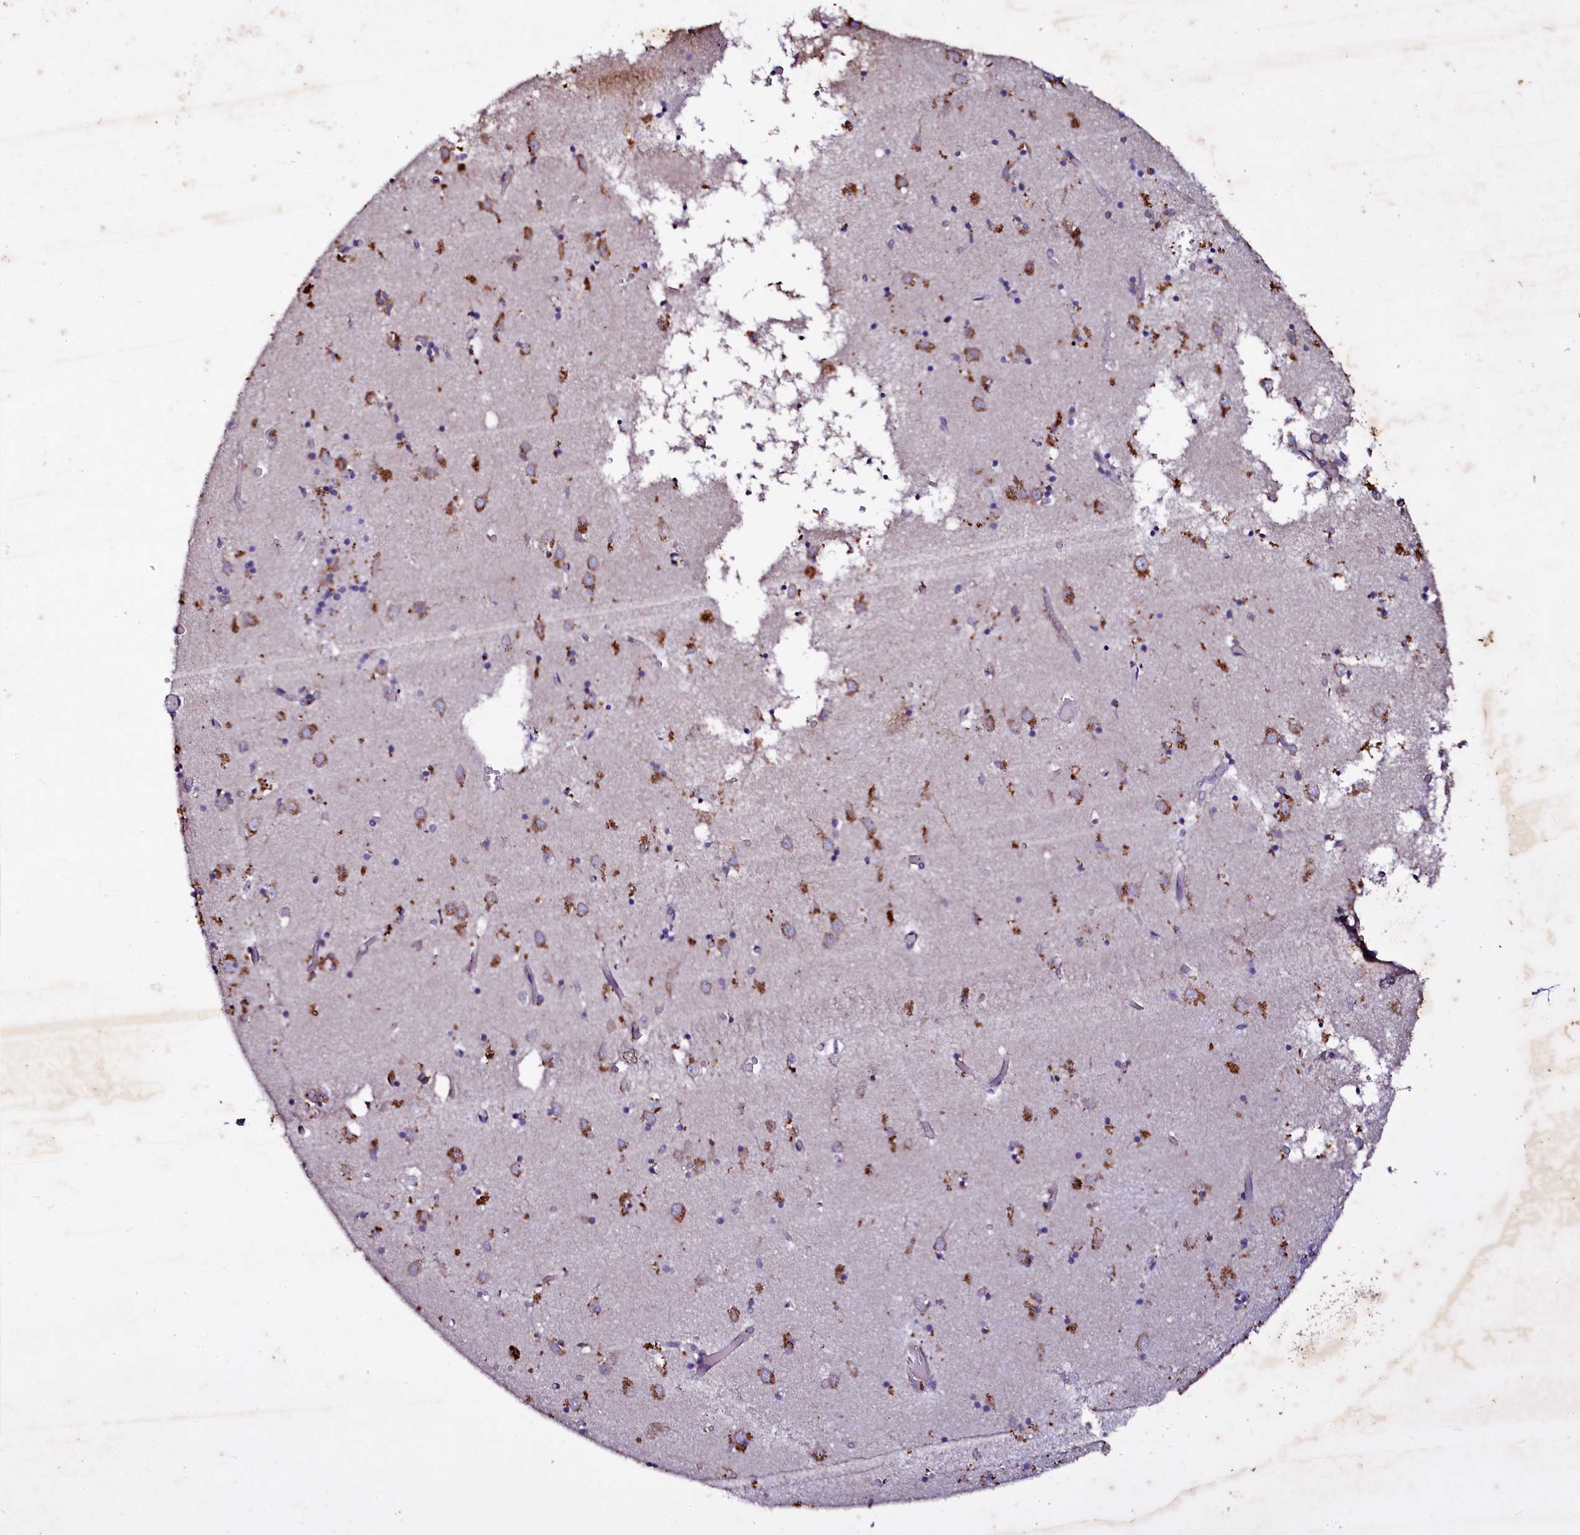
{"staining": {"intensity": "moderate", "quantity": "<25%", "location": "cytoplasmic/membranous"}, "tissue": "caudate", "cell_type": "Glial cells", "image_type": "normal", "snomed": [{"axis": "morphology", "description": "Normal tissue, NOS"}, {"axis": "topography", "description": "Lateral ventricle wall"}], "caption": "Caudate stained with immunohistochemistry (IHC) displays moderate cytoplasmic/membranous expression in approximately <25% of glial cells.", "gene": "SELENOT", "patient": {"sex": "male", "age": 70}}